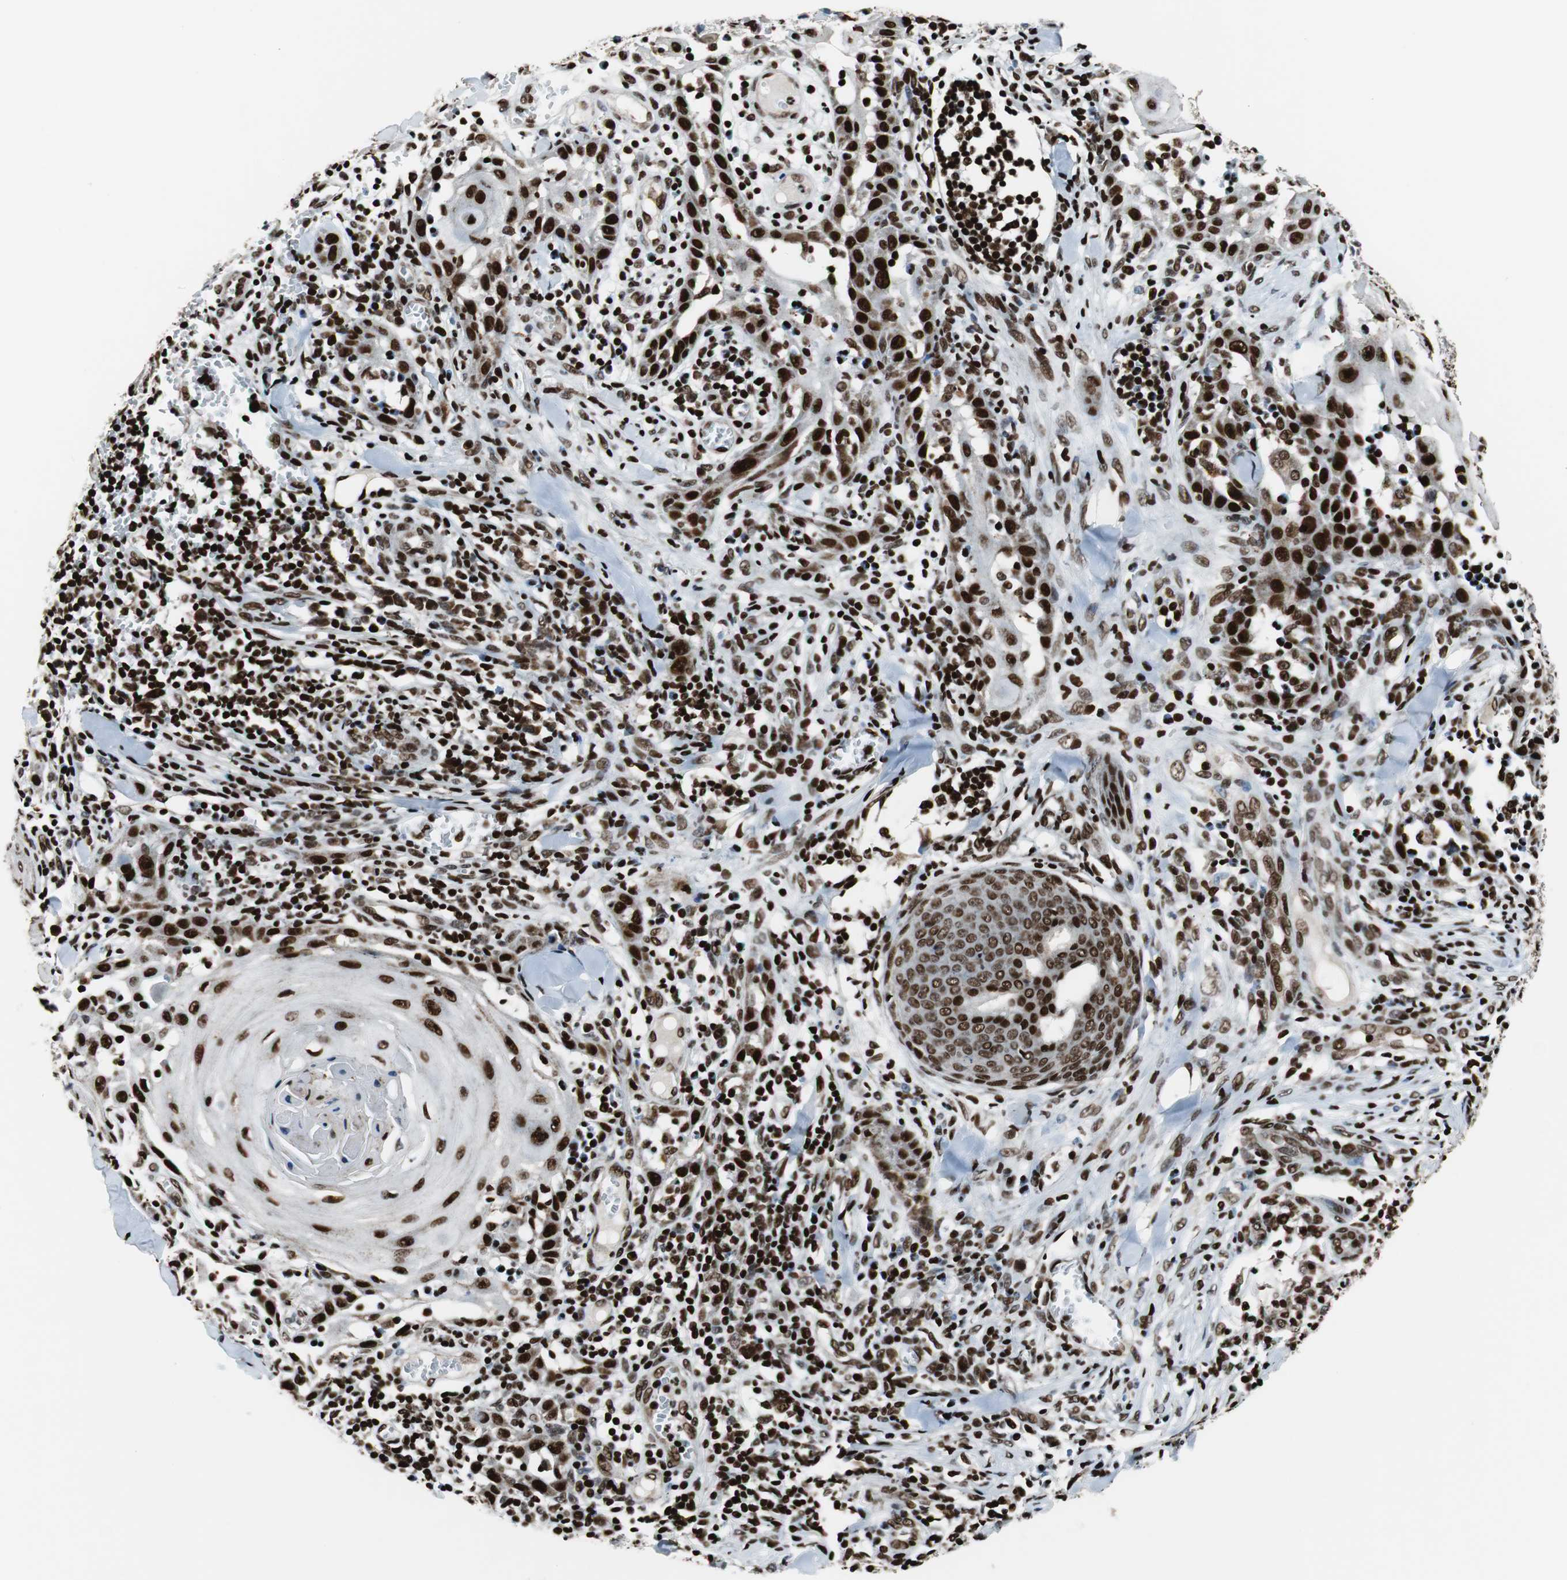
{"staining": {"intensity": "strong", "quantity": ">75%", "location": "nuclear"}, "tissue": "skin cancer", "cell_type": "Tumor cells", "image_type": "cancer", "snomed": [{"axis": "morphology", "description": "Squamous cell carcinoma, NOS"}, {"axis": "topography", "description": "Skin"}], "caption": "Protein expression by IHC displays strong nuclear staining in approximately >75% of tumor cells in skin squamous cell carcinoma.", "gene": "HDAC1", "patient": {"sex": "male", "age": 24}}